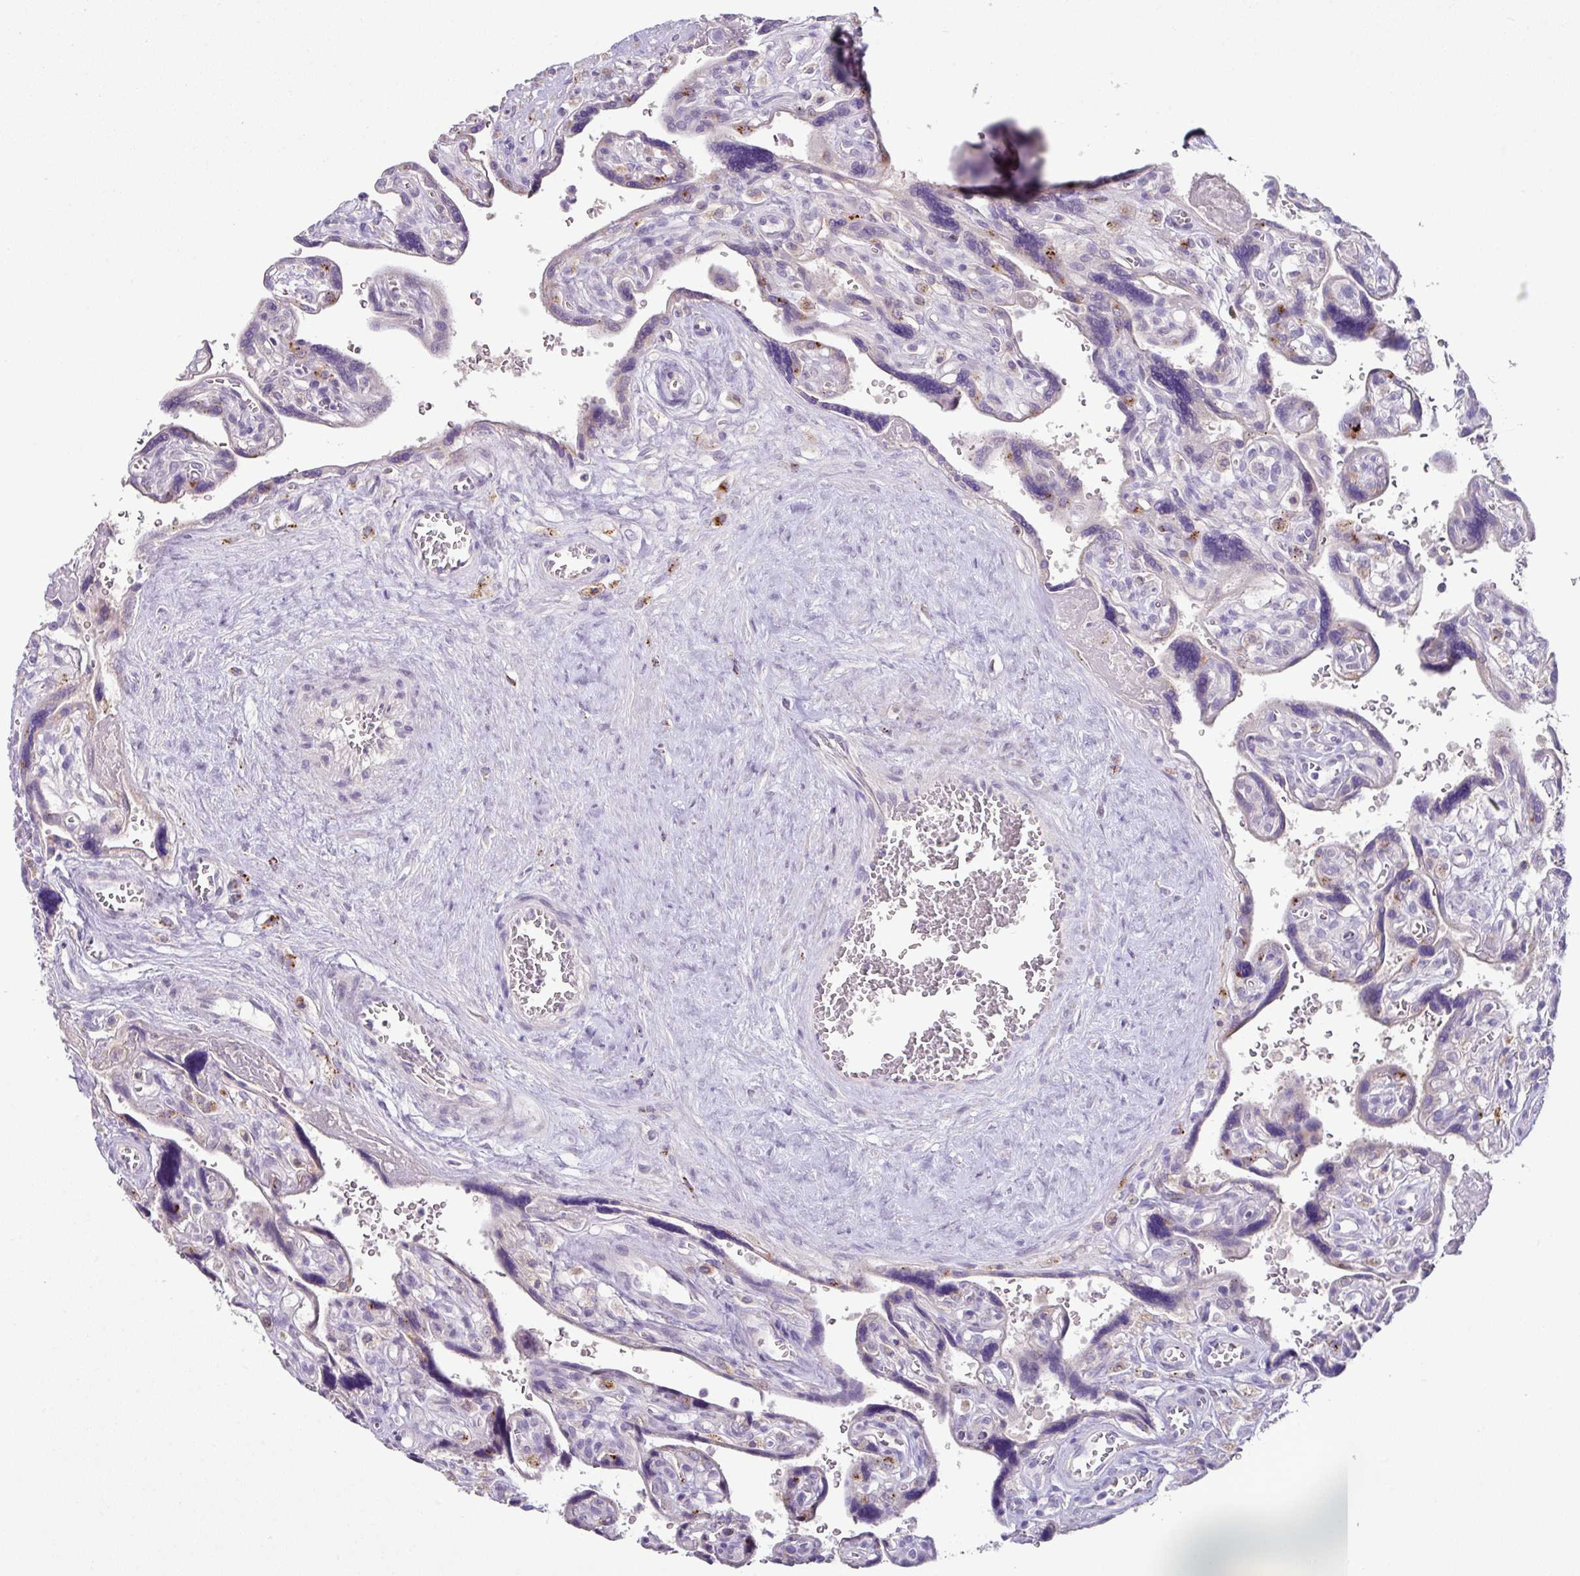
{"staining": {"intensity": "negative", "quantity": "none", "location": "none"}, "tissue": "placenta", "cell_type": "Decidual cells", "image_type": "normal", "snomed": [{"axis": "morphology", "description": "Normal tissue, NOS"}, {"axis": "topography", "description": "Placenta"}], "caption": "Immunohistochemistry micrograph of unremarkable placenta: placenta stained with DAB (3,3'-diaminobenzidine) demonstrates no significant protein staining in decidual cells. (DAB (3,3'-diaminobenzidine) IHC with hematoxylin counter stain).", "gene": "PLEKHH3", "patient": {"sex": "female", "age": 39}}